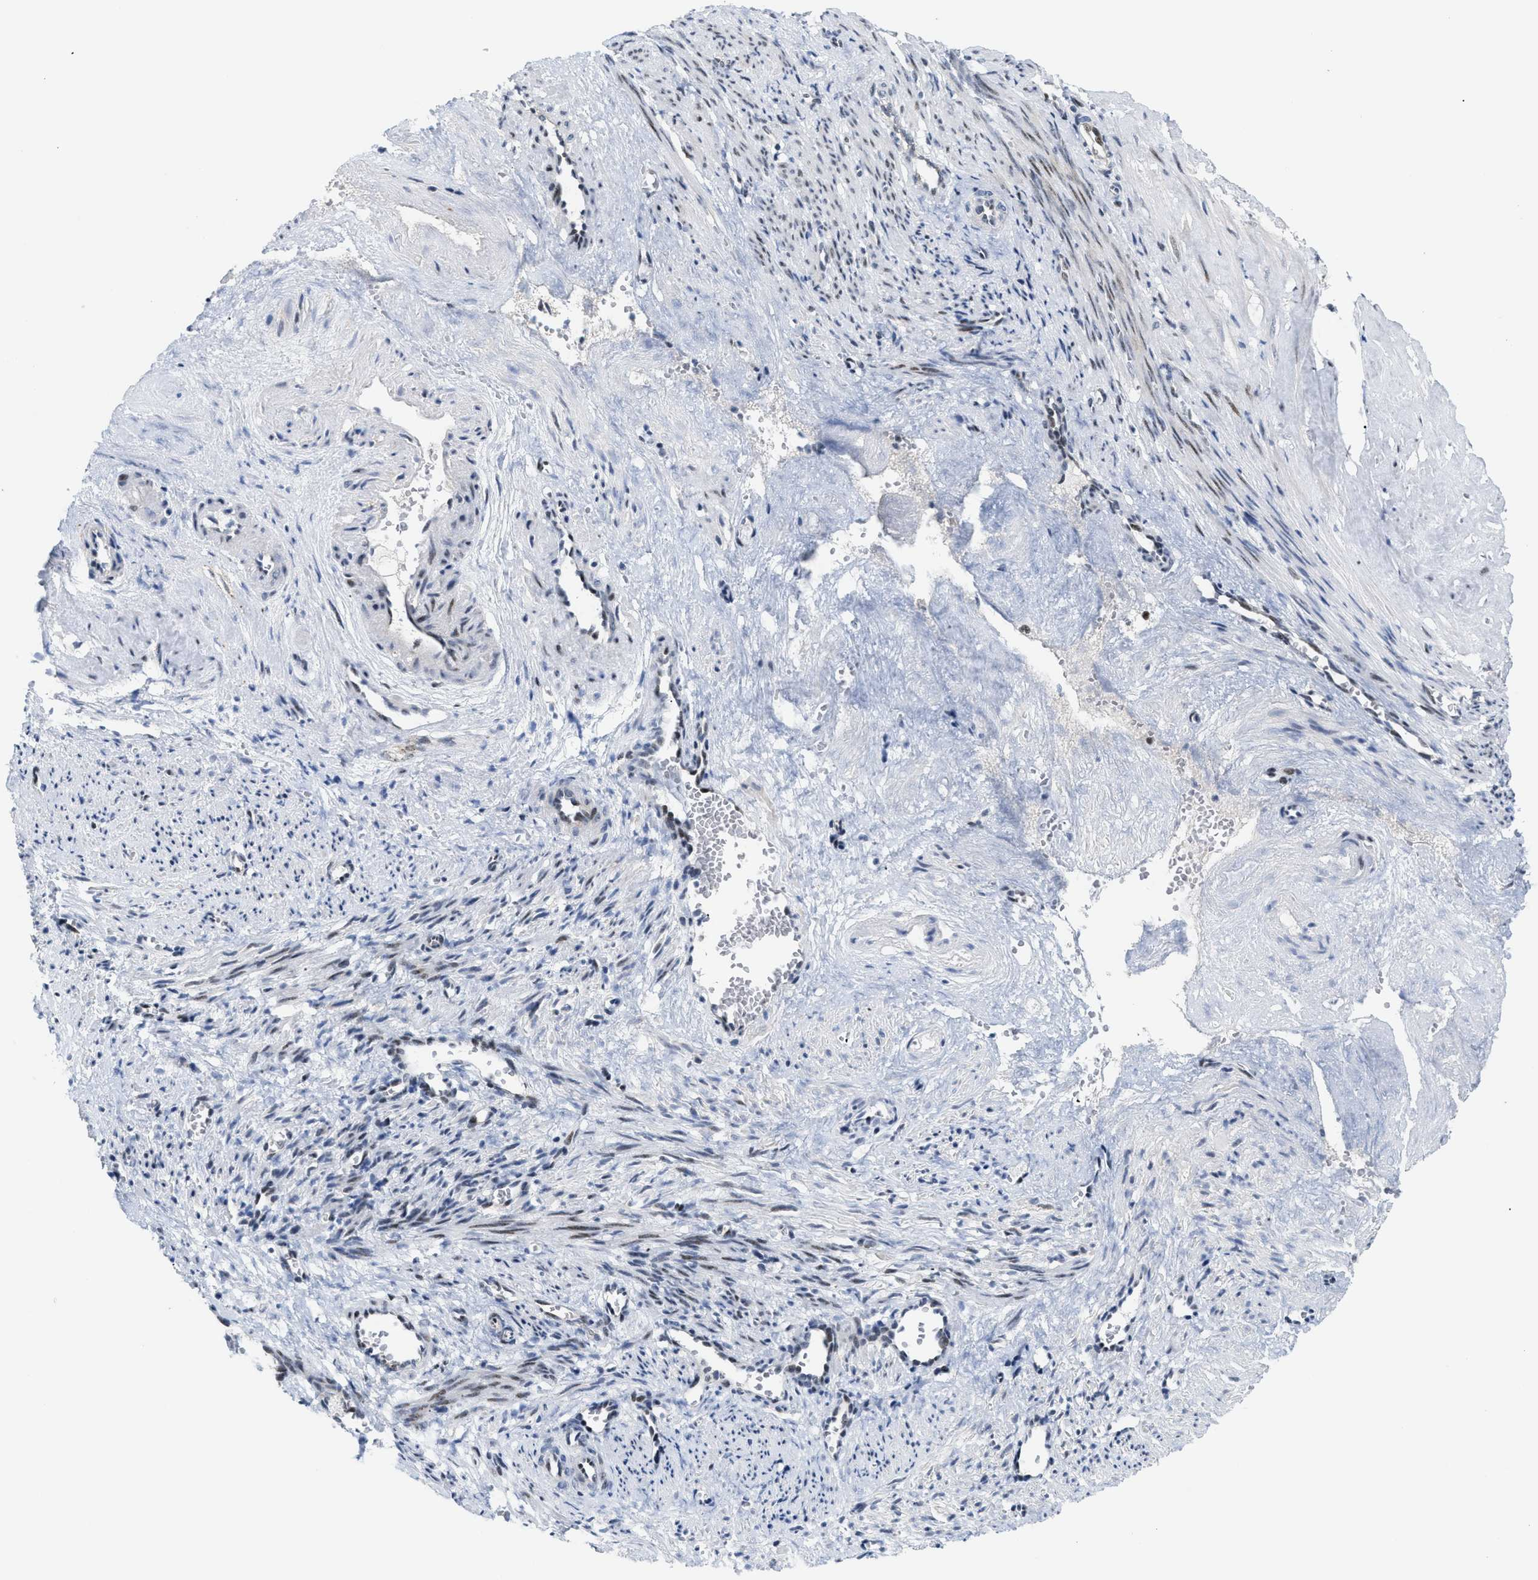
{"staining": {"intensity": "moderate", "quantity": ">75%", "location": "nuclear"}, "tissue": "smooth muscle", "cell_type": "Smooth muscle cells", "image_type": "normal", "snomed": [{"axis": "morphology", "description": "Normal tissue, NOS"}, {"axis": "topography", "description": "Endometrium"}], "caption": "A medium amount of moderate nuclear expression is appreciated in about >75% of smooth muscle cells in benign smooth muscle. The staining was performed using DAB (3,3'-diaminobenzidine), with brown indicating positive protein expression. Nuclei are stained blue with hematoxylin.", "gene": "MED1", "patient": {"sex": "female", "age": 33}}